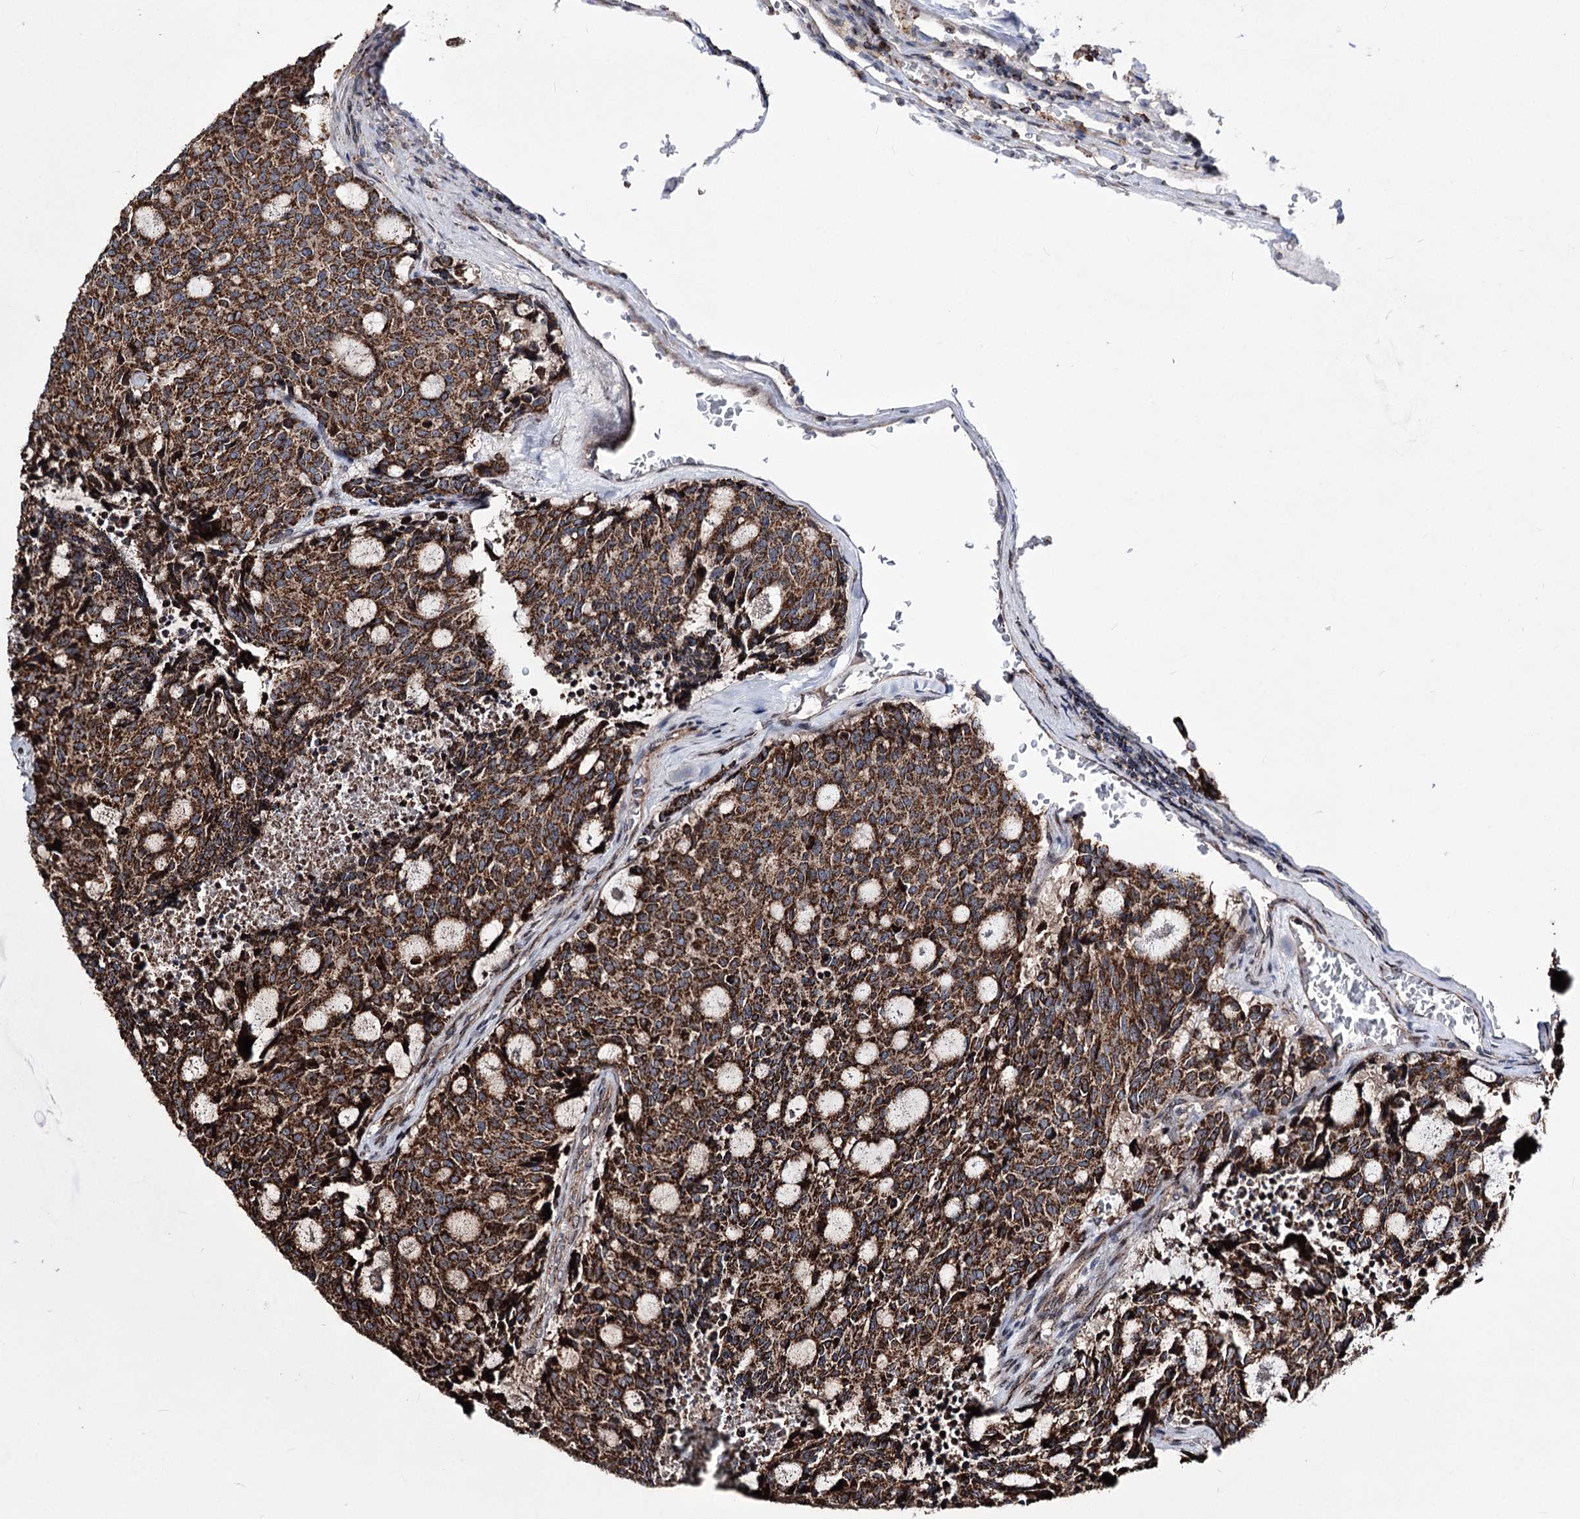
{"staining": {"intensity": "strong", "quantity": ">75%", "location": "cytoplasmic/membranous"}, "tissue": "carcinoid", "cell_type": "Tumor cells", "image_type": "cancer", "snomed": [{"axis": "morphology", "description": "Carcinoid, malignant, NOS"}, {"axis": "topography", "description": "Pancreas"}], "caption": "This image demonstrates IHC staining of human carcinoid, with high strong cytoplasmic/membranous staining in approximately >75% of tumor cells.", "gene": "CREB3L4", "patient": {"sex": "female", "age": 54}}